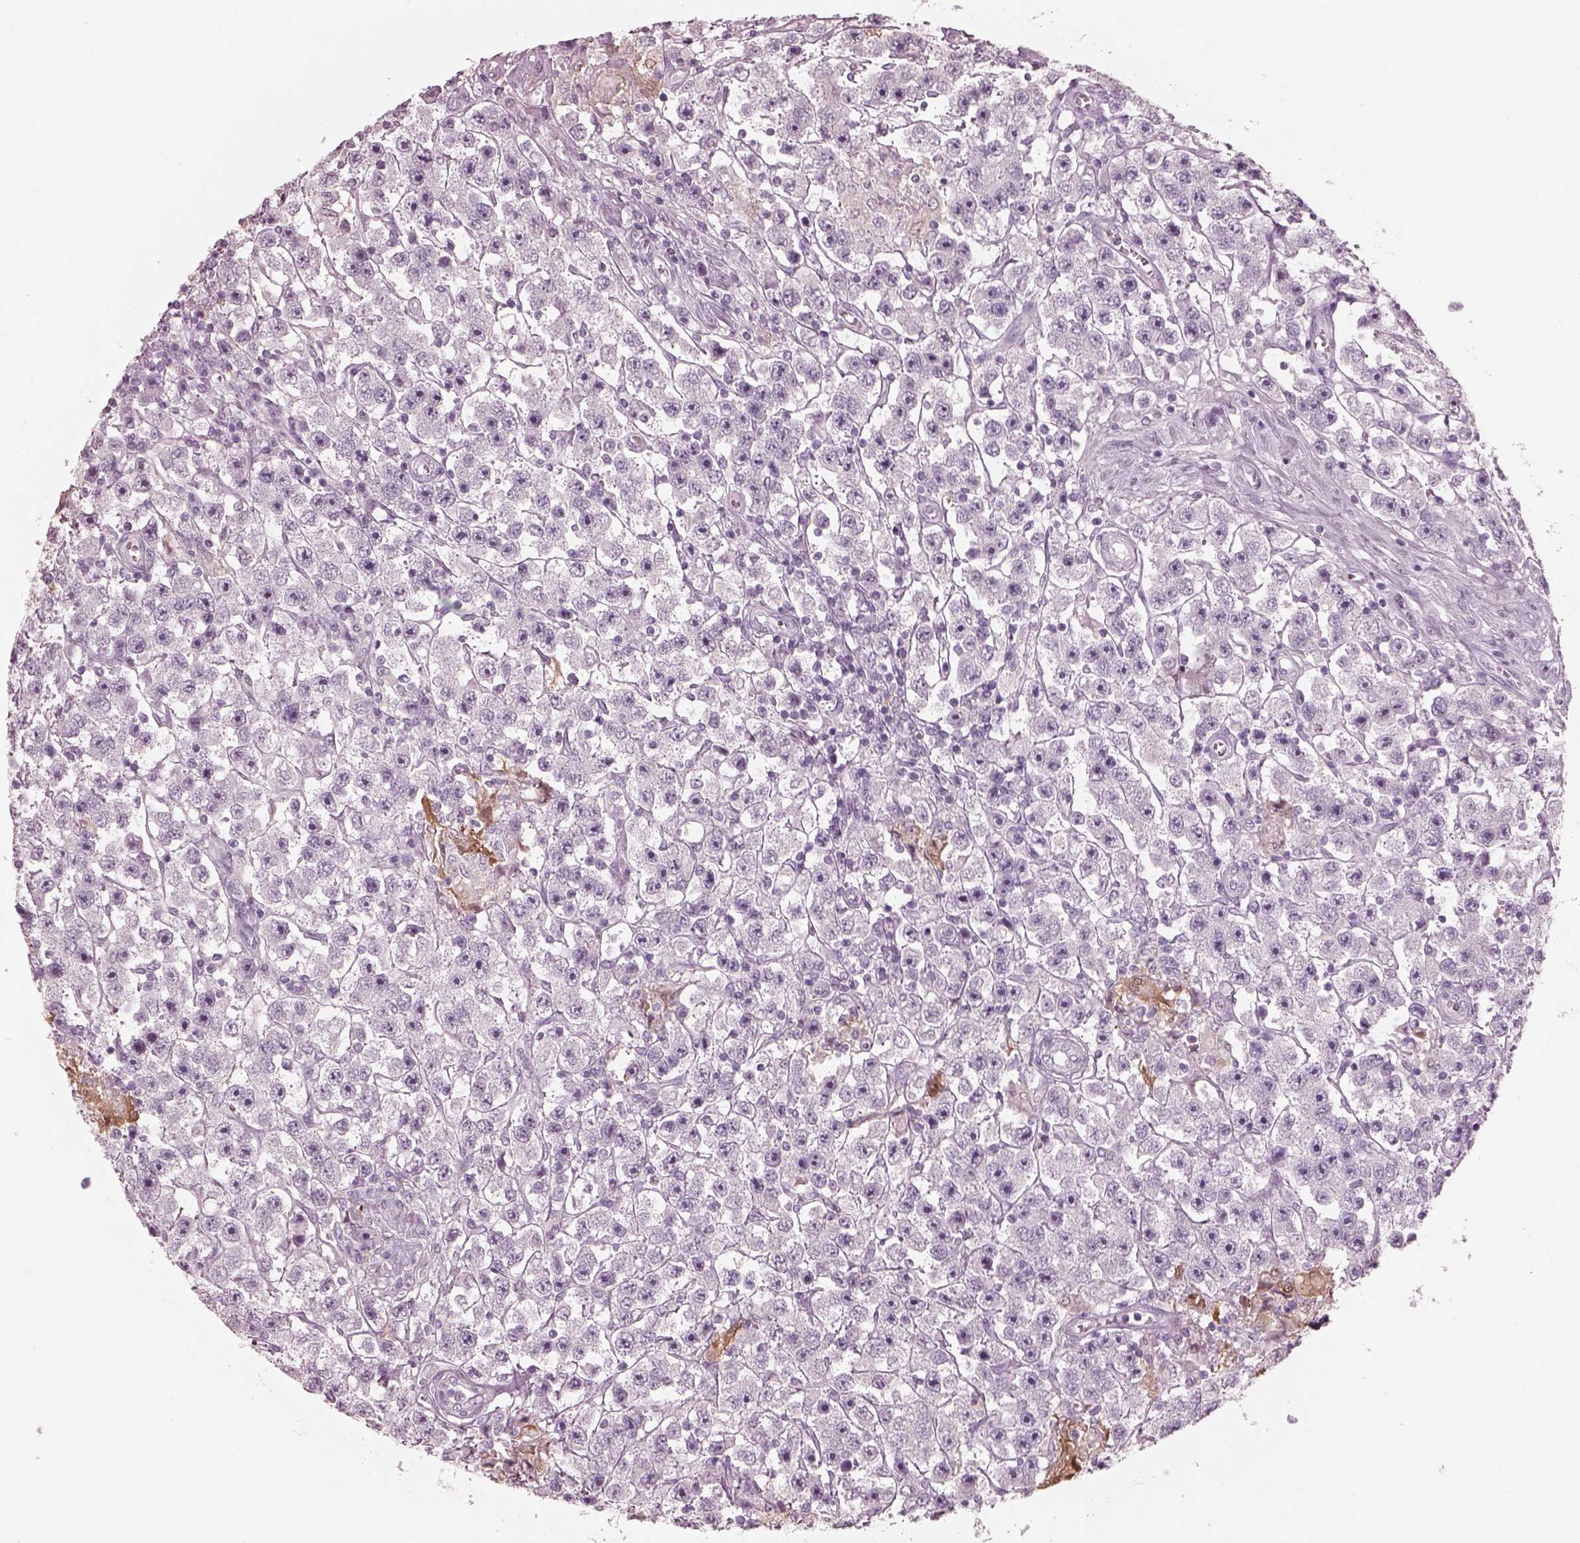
{"staining": {"intensity": "negative", "quantity": "none", "location": "none"}, "tissue": "testis cancer", "cell_type": "Tumor cells", "image_type": "cancer", "snomed": [{"axis": "morphology", "description": "Seminoma, NOS"}, {"axis": "topography", "description": "Testis"}], "caption": "High power microscopy histopathology image of an immunohistochemistry image of seminoma (testis), revealing no significant expression in tumor cells.", "gene": "C2orf81", "patient": {"sex": "male", "age": 45}}